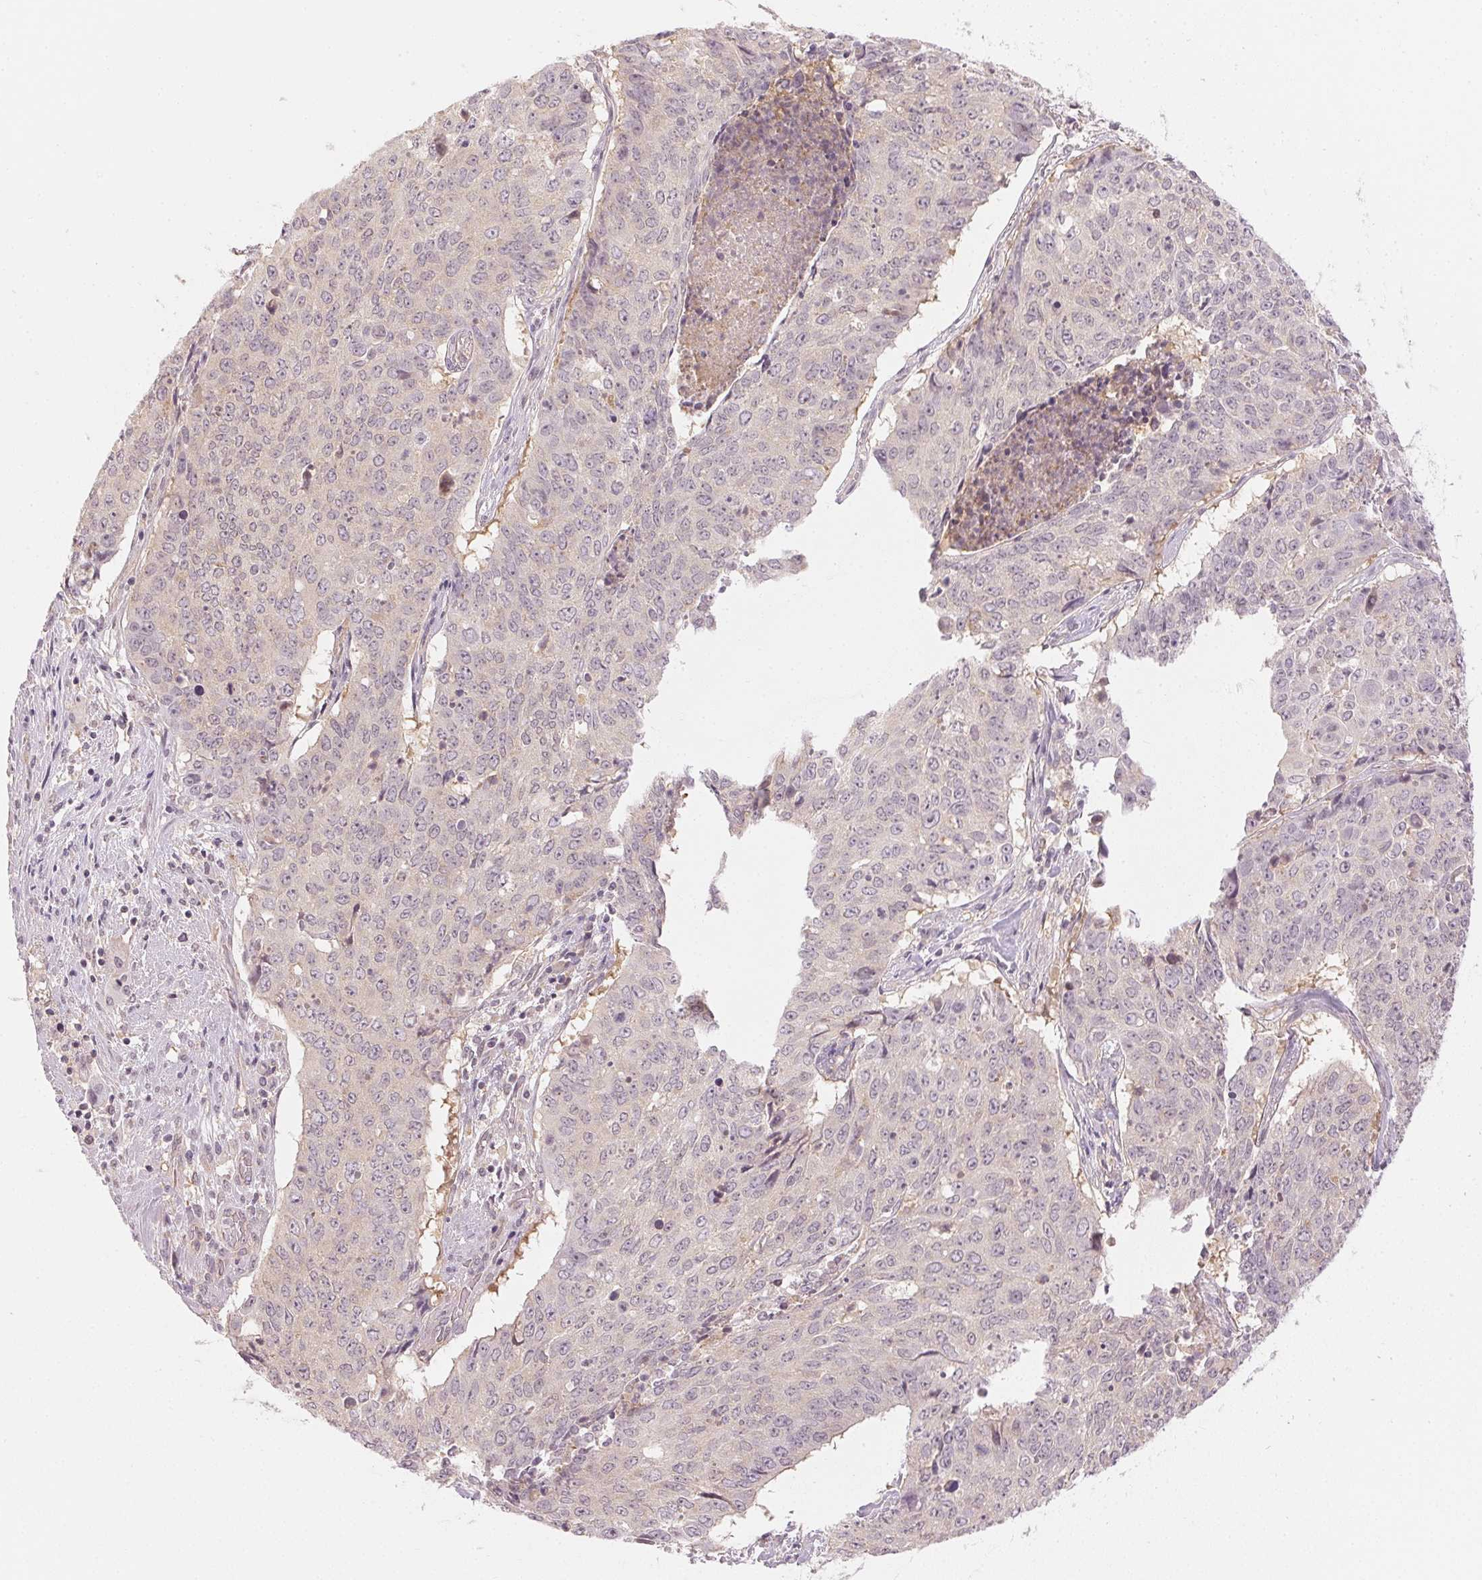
{"staining": {"intensity": "negative", "quantity": "none", "location": "none"}, "tissue": "lung cancer", "cell_type": "Tumor cells", "image_type": "cancer", "snomed": [{"axis": "morphology", "description": "Normal tissue, NOS"}, {"axis": "morphology", "description": "Squamous cell carcinoma, NOS"}, {"axis": "topography", "description": "Bronchus"}, {"axis": "topography", "description": "Lung"}], "caption": "Immunohistochemistry of lung cancer demonstrates no expression in tumor cells.", "gene": "KPRP", "patient": {"sex": "male", "age": 64}}